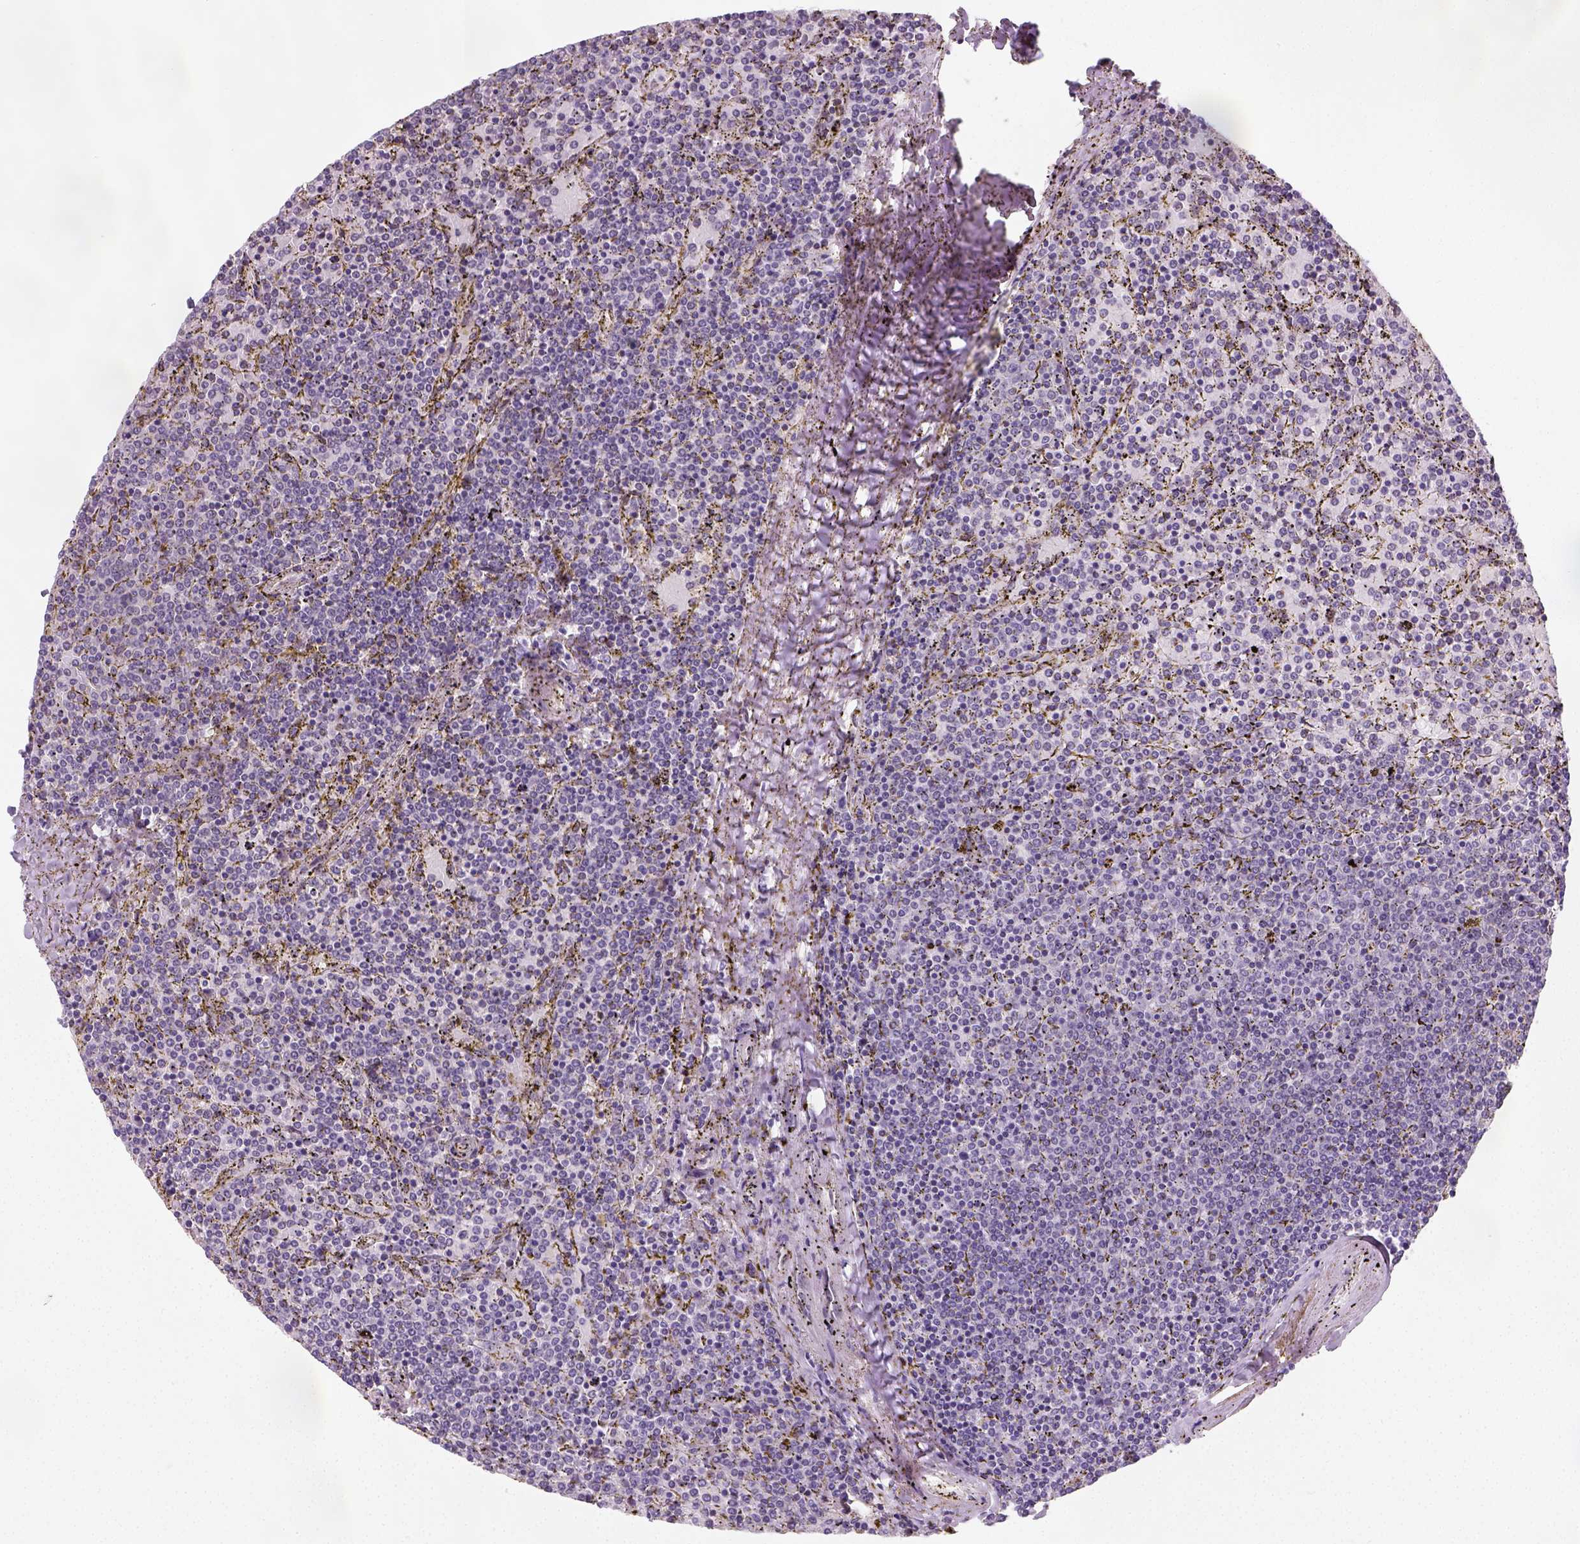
{"staining": {"intensity": "negative", "quantity": "none", "location": "none"}, "tissue": "lymphoma", "cell_type": "Tumor cells", "image_type": "cancer", "snomed": [{"axis": "morphology", "description": "Malignant lymphoma, non-Hodgkin's type, Low grade"}, {"axis": "topography", "description": "Spleen"}], "caption": "DAB (3,3'-diaminobenzidine) immunohistochemical staining of lymphoma exhibits no significant staining in tumor cells.", "gene": "C1orf112", "patient": {"sex": "female", "age": 77}}